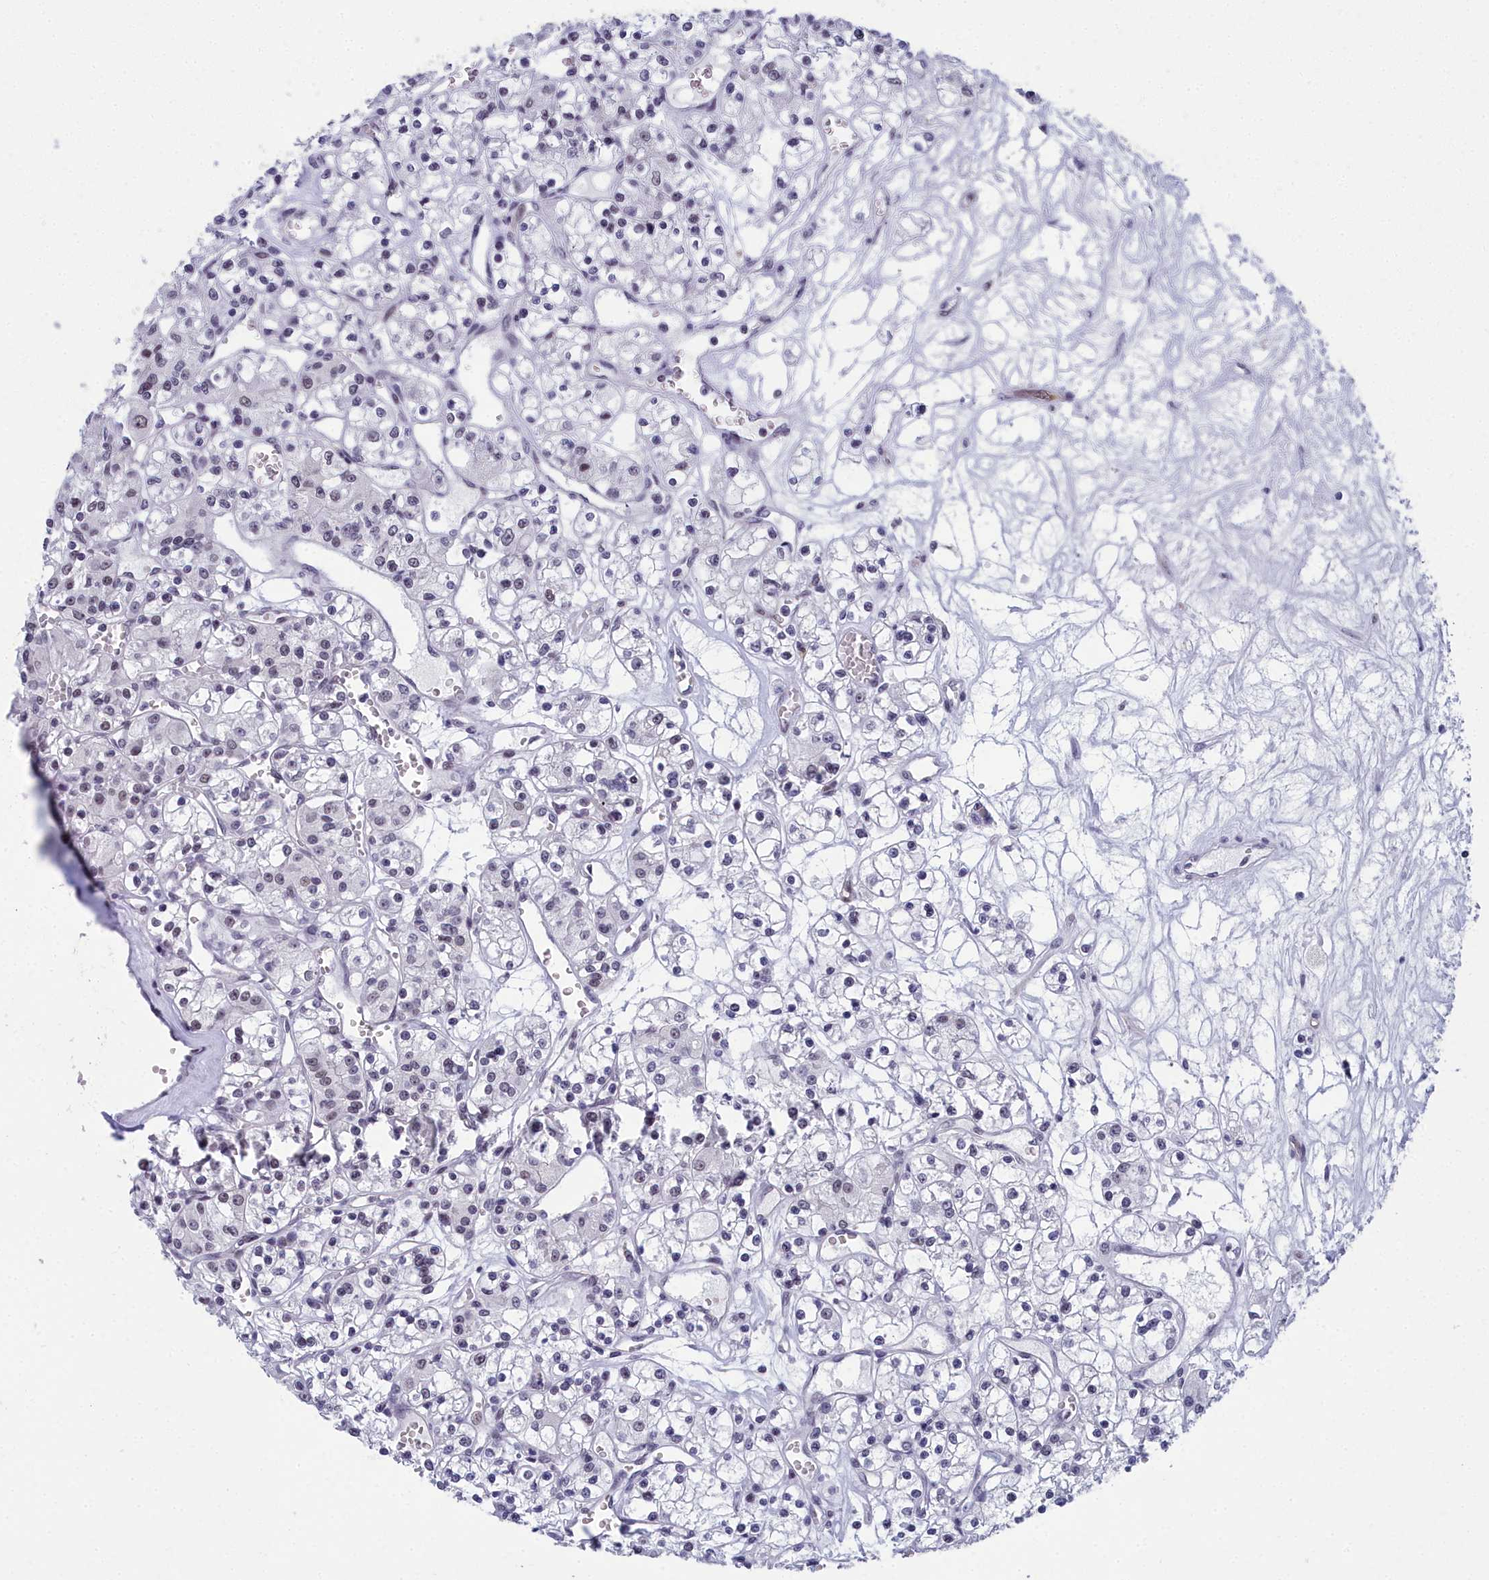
{"staining": {"intensity": "negative", "quantity": "none", "location": "none"}, "tissue": "renal cancer", "cell_type": "Tumor cells", "image_type": "cancer", "snomed": [{"axis": "morphology", "description": "Adenocarcinoma, NOS"}, {"axis": "topography", "description": "Kidney"}], "caption": "The immunohistochemistry histopathology image has no significant positivity in tumor cells of renal adenocarcinoma tissue.", "gene": "CCDC97", "patient": {"sex": "female", "age": 59}}